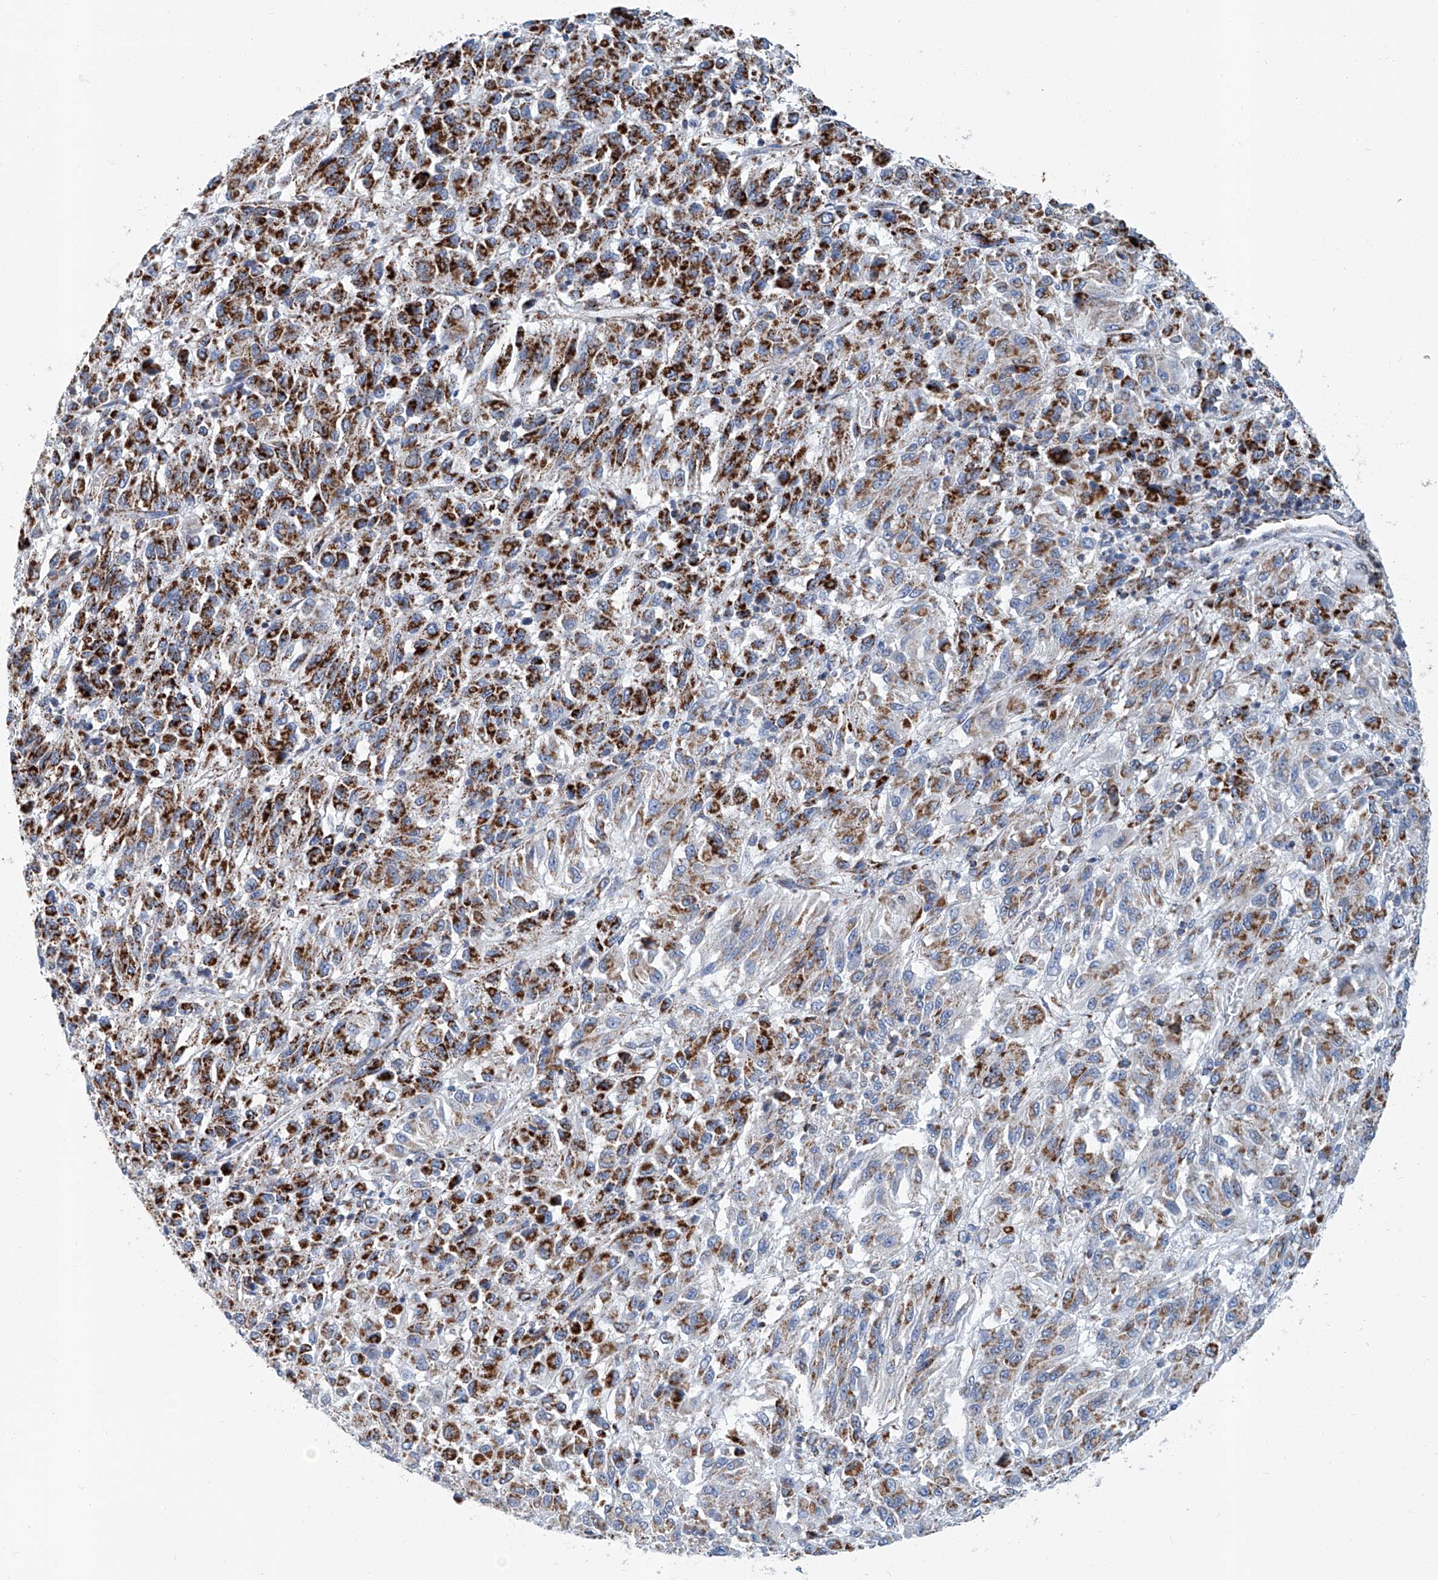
{"staining": {"intensity": "strong", "quantity": "25%-75%", "location": "cytoplasmic/membranous"}, "tissue": "melanoma", "cell_type": "Tumor cells", "image_type": "cancer", "snomed": [{"axis": "morphology", "description": "Malignant melanoma, Metastatic site"}, {"axis": "topography", "description": "Lung"}], "caption": "There is high levels of strong cytoplasmic/membranous positivity in tumor cells of malignant melanoma (metastatic site), as demonstrated by immunohistochemical staining (brown color).", "gene": "MT-ND1", "patient": {"sex": "male", "age": 64}}